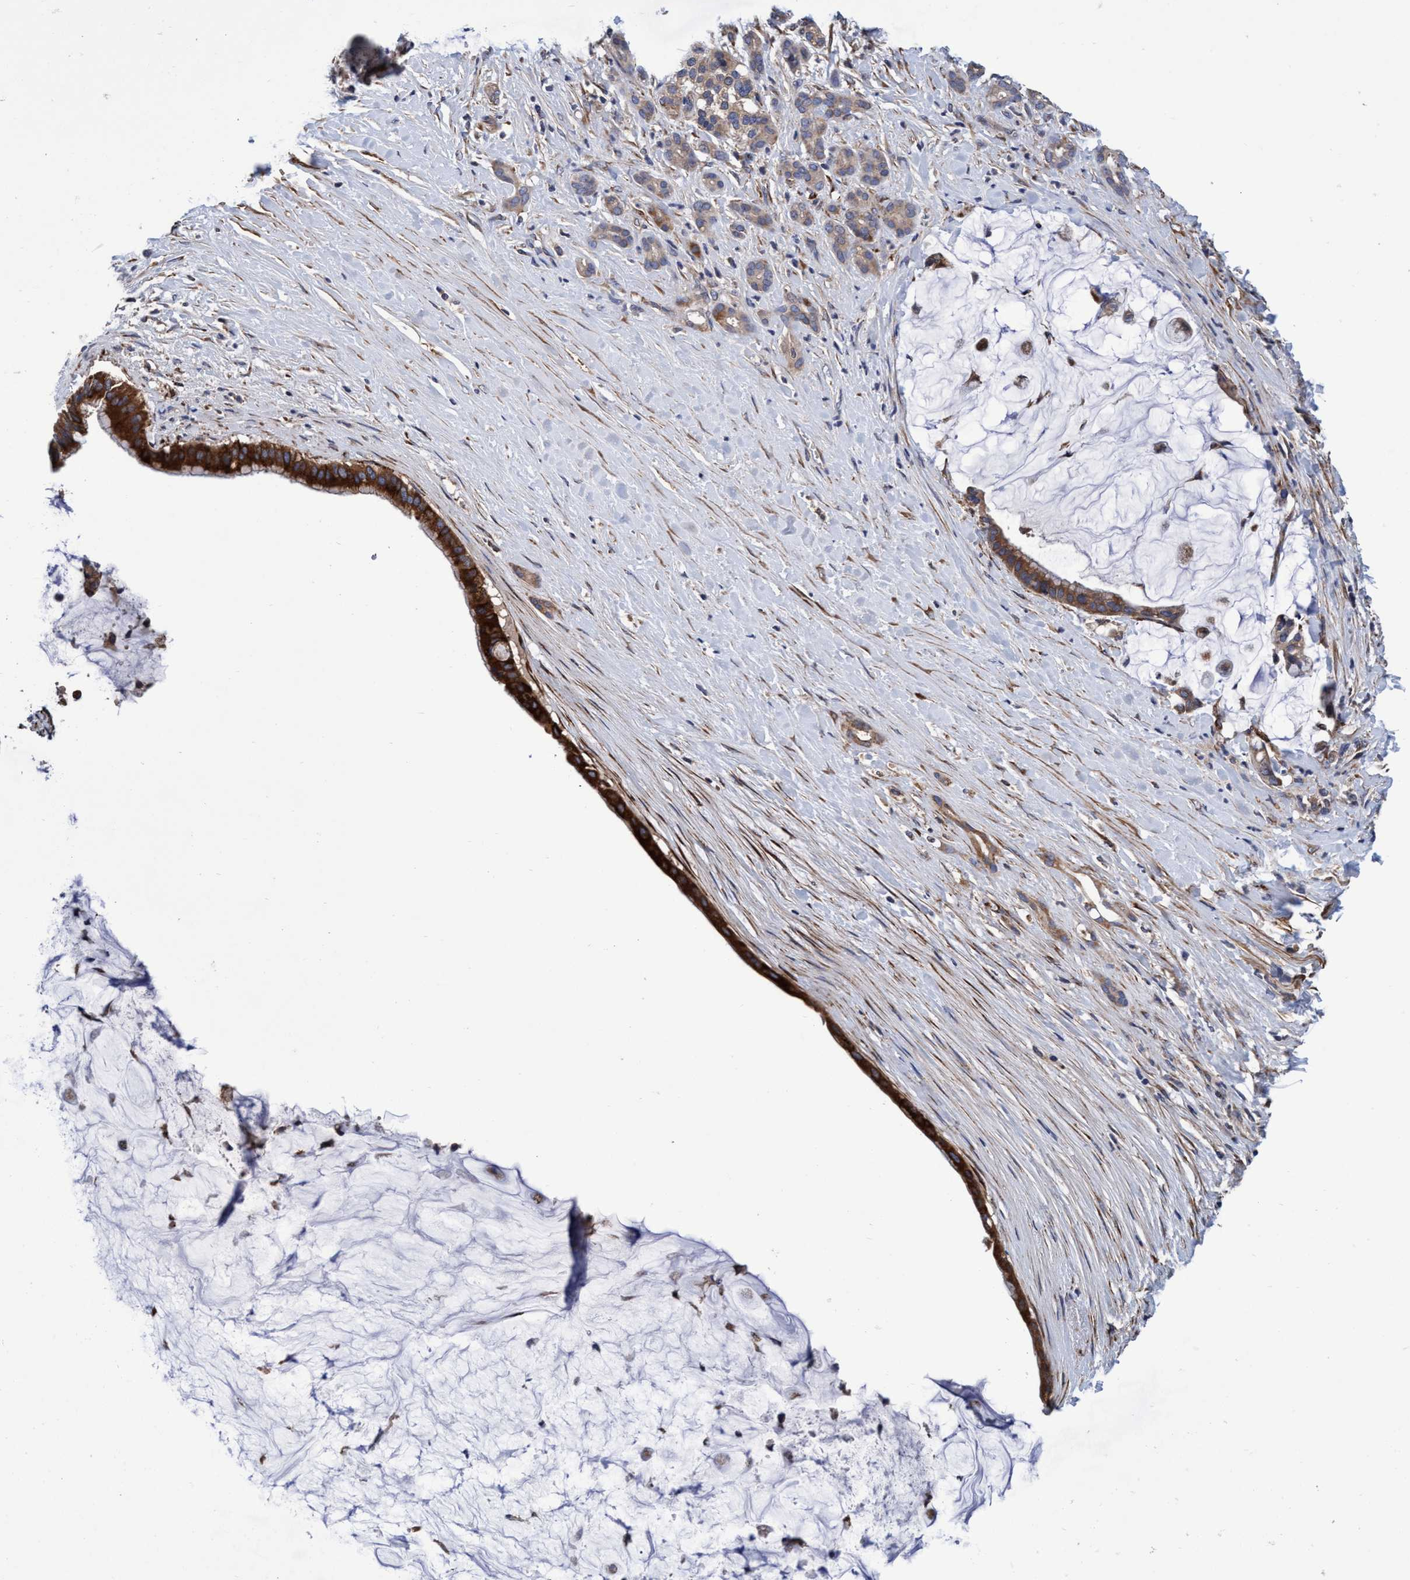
{"staining": {"intensity": "strong", "quantity": ">75%", "location": "cytoplasmic/membranous"}, "tissue": "pancreatic cancer", "cell_type": "Tumor cells", "image_type": "cancer", "snomed": [{"axis": "morphology", "description": "Adenocarcinoma, NOS"}, {"axis": "topography", "description": "Pancreas"}], "caption": "Immunohistochemistry histopathology image of neoplastic tissue: human adenocarcinoma (pancreatic) stained using IHC exhibits high levels of strong protein expression localized specifically in the cytoplasmic/membranous of tumor cells, appearing as a cytoplasmic/membranous brown color.", "gene": "CALCOCO2", "patient": {"sex": "male", "age": 41}}